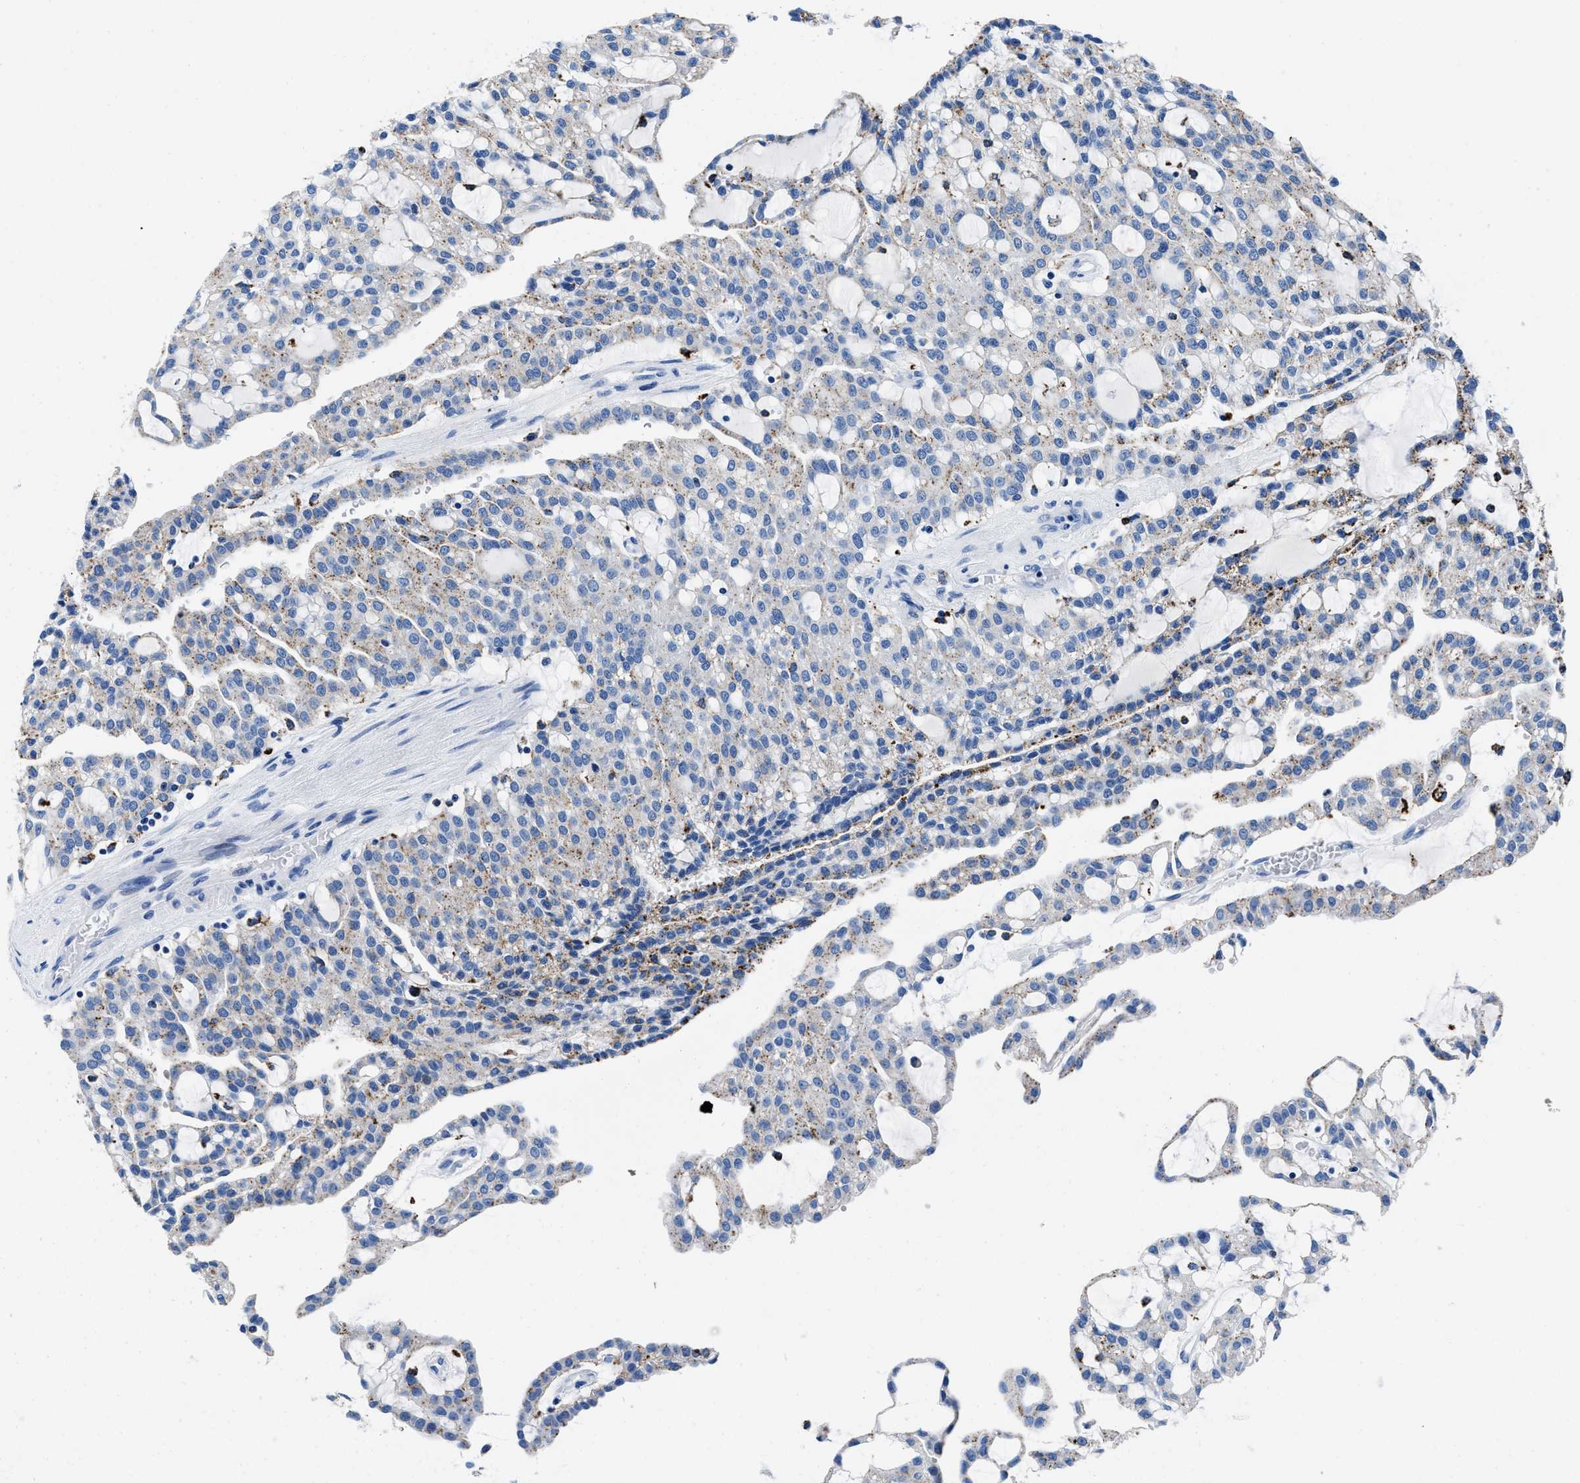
{"staining": {"intensity": "moderate", "quantity": "<25%", "location": "cytoplasmic/membranous"}, "tissue": "renal cancer", "cell_type": "Tumor cells", "image_type": "cancer", "snomed": [{"axis": "morphology", "description": "Adenocarcinoma, NOS"}, {"axis": "topography", "description": "Kidney"}], "caption": "This photomicrograph shows immunohistochemistry staining of renal cancer, with low moderate cytoplasmic/membranous staining in approximately <25% of tumor cells.", "gene": "OR14K1", "patient": {"sex": "male", "age": 63}}